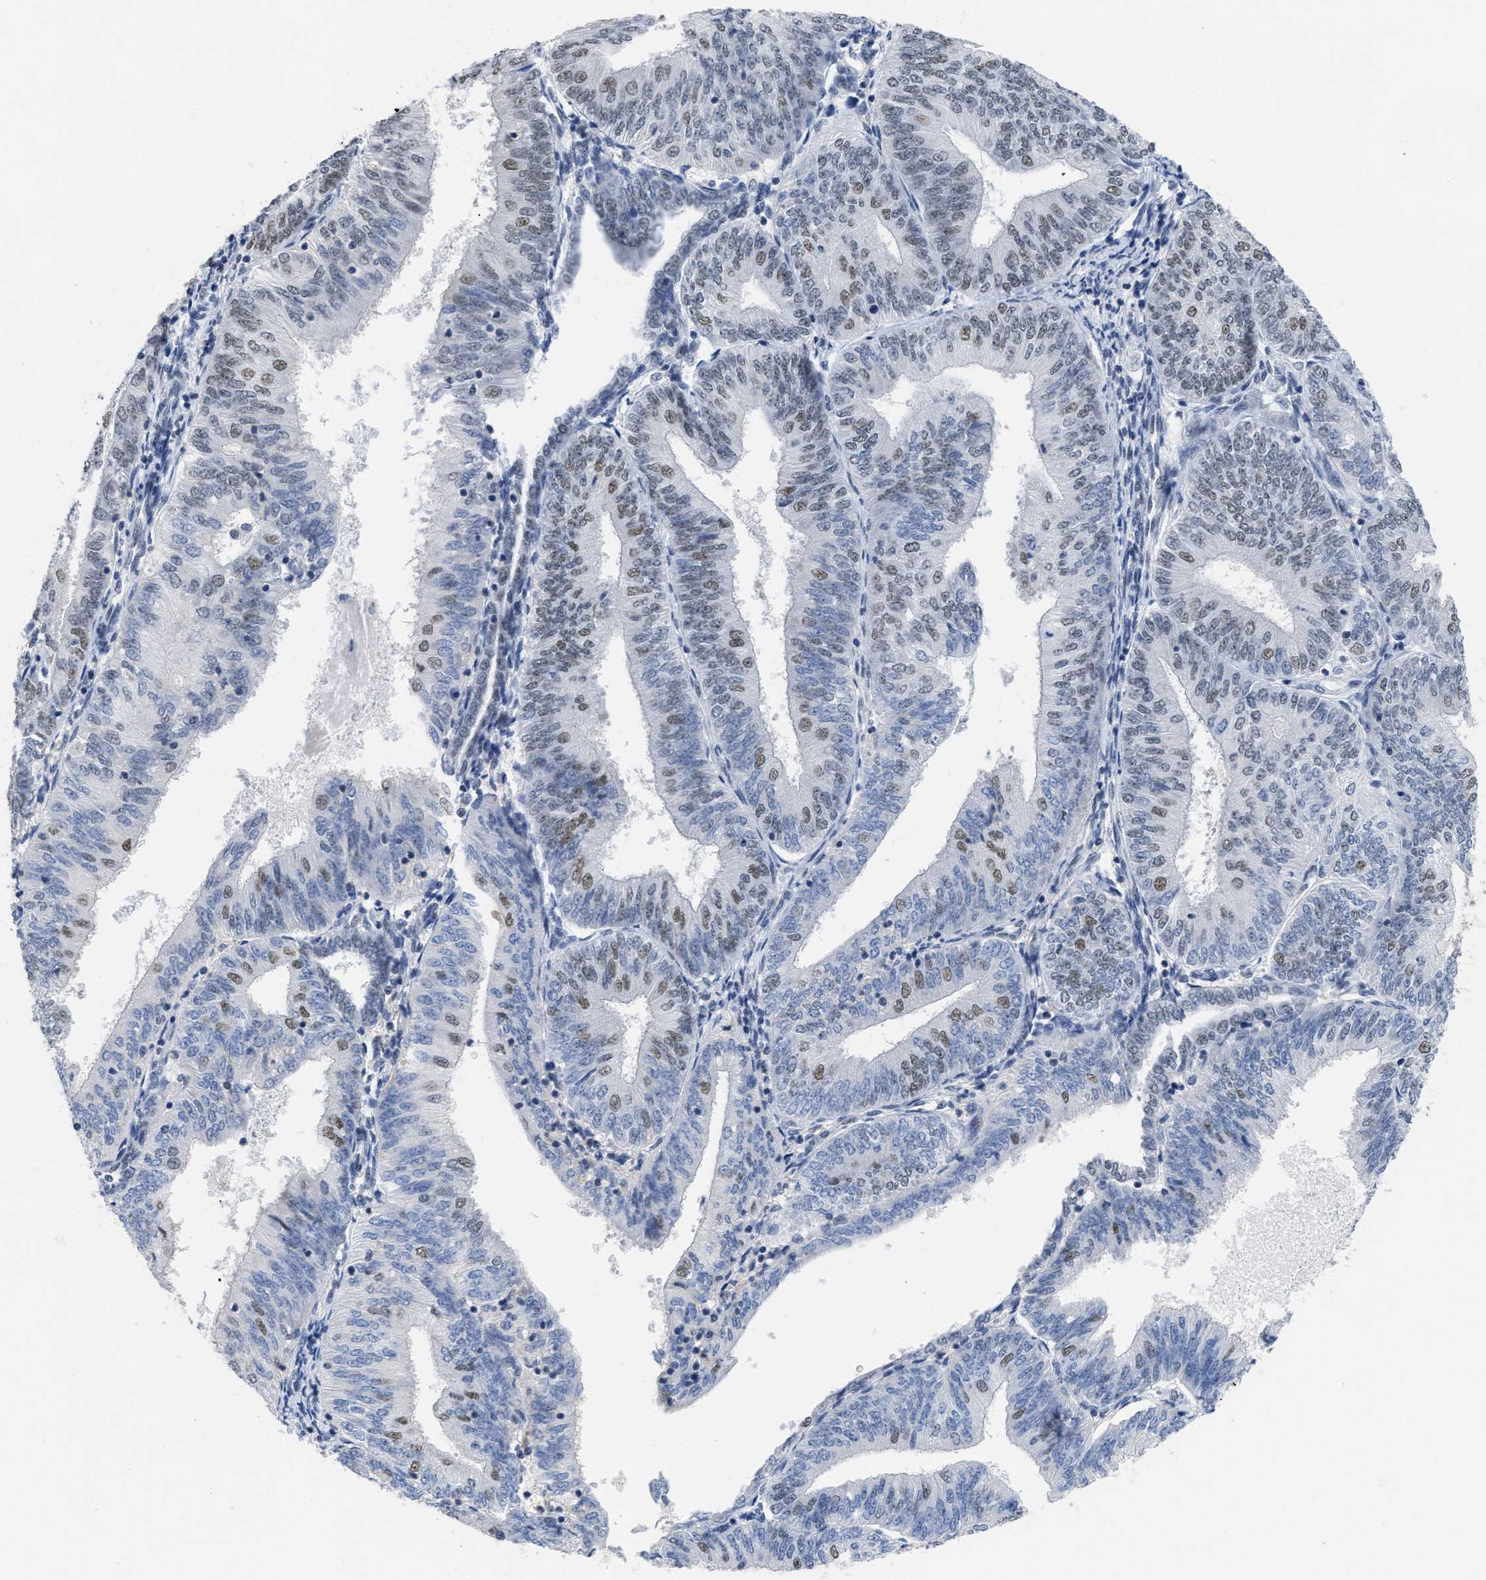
{"staining": {"intensity": "weak", "quantity": "<25%", "location": "nuclear"}, "tissue": "endometrial cancer", "cell_type": "Tumor cells", "image_type": "cancer", "snomed": [{"axis": "morphology", "description": "Adenocarcinoma, NOS"}, {"axis": "topography", "description": "Endometrium"}], "caption": "Human endometrial adenocarcinoma stained for a protein using IHC reveals no staining in tumor cells.", "gene": "GGNBP2", "patient": {"sex": "female", "age": 58}}